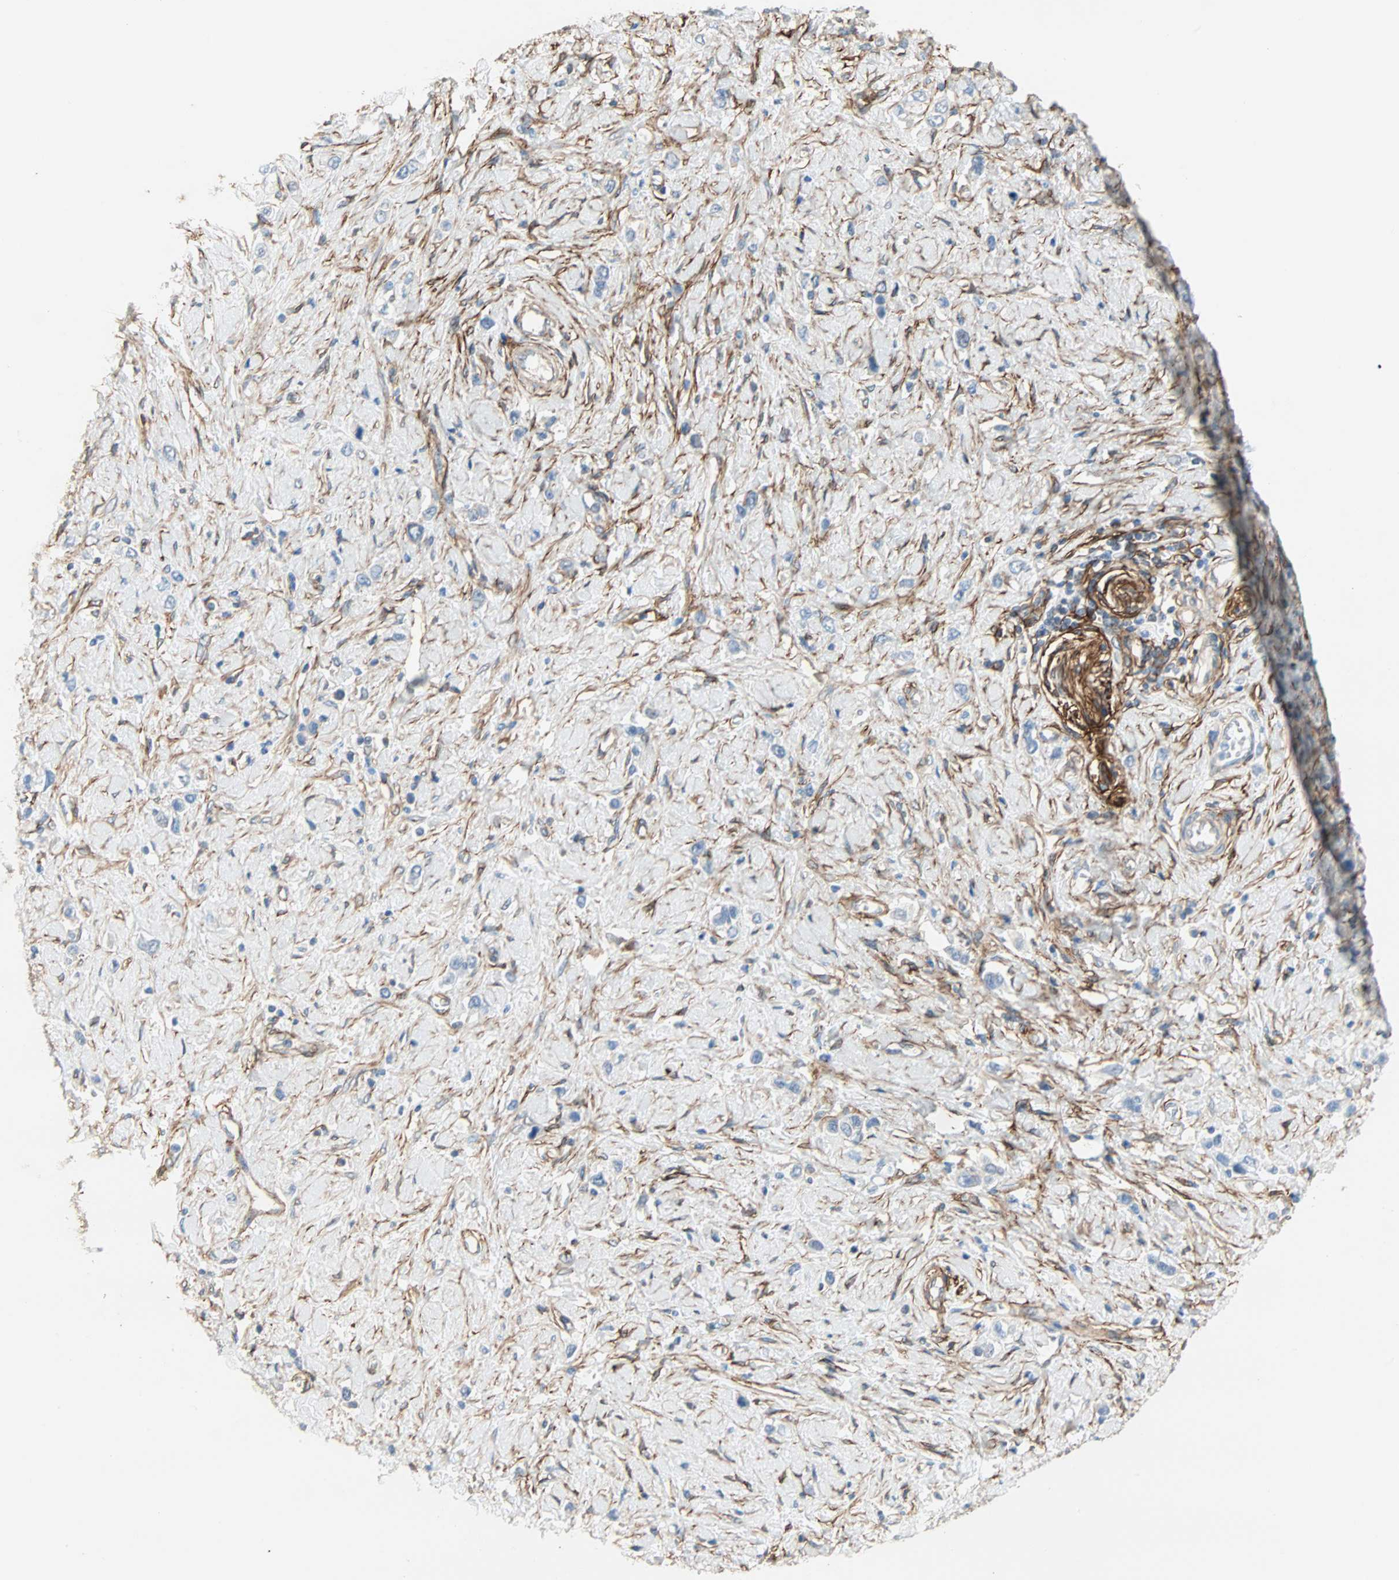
{"staining": {"intensity": "negative", "quantity": "none", "location": "none"}, "tissue": "stomach cancer", "cell_type": "Tumor cells", "image_type": "cancer", "snomed": [{"axis": "morphology", "description": "Normal tissue, NOS"}, {"axis": "morphology", "description": "Adenocarcinoma, NOS"}, {"axis": "topography", "description": "Stomach, upper"}, {"axis": "topography", "description": "Stomach"}], "caption": "Immunohistochemistry (IHC) micrograph of human stomach adenocarcinoma stained for a protein (brown), which demonstrates no staining in tumor cells.", "gene": "EPB41L2", "patient": {"sex": "female", "age": 65}}